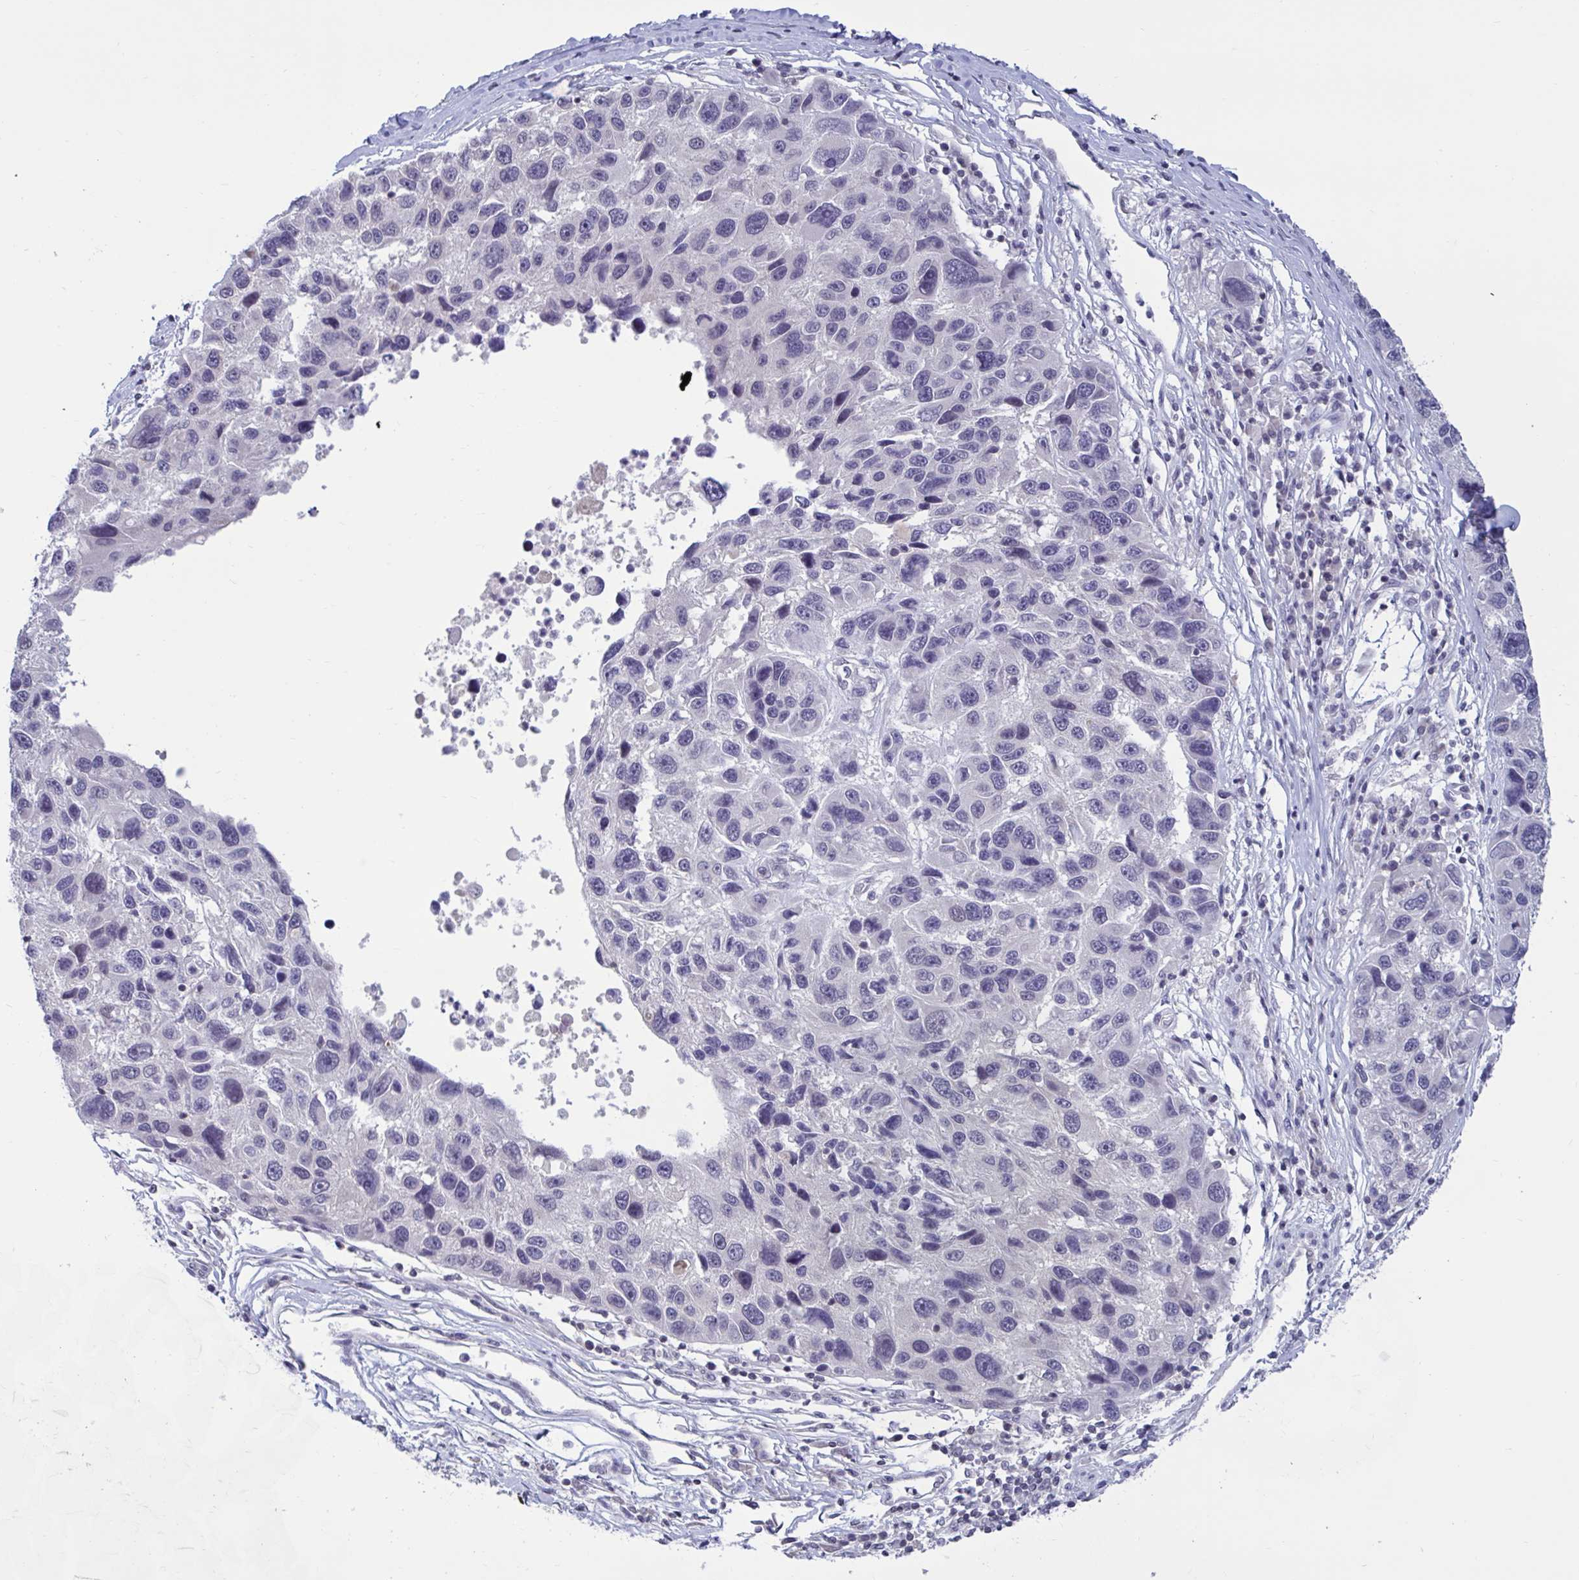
{"staining": {"intensity": "negative", "quantity": "none", "location": "none"}, "tissue": "melanoma", "cell_type": "Tumor cells", "image_type": "cancer", "snomed": [{"axis": "morphology", "description": "Malignant melanoma, NOS"}, {"axis": "topography", "description": "Skin"}], "caption": "An IHC photomicrograph of malignant melanoma is shown. There is no staining in tumor cells of malignant melanoma.", "gene": "ARPP19", "patient": {"sex": "male", "age": 53}}